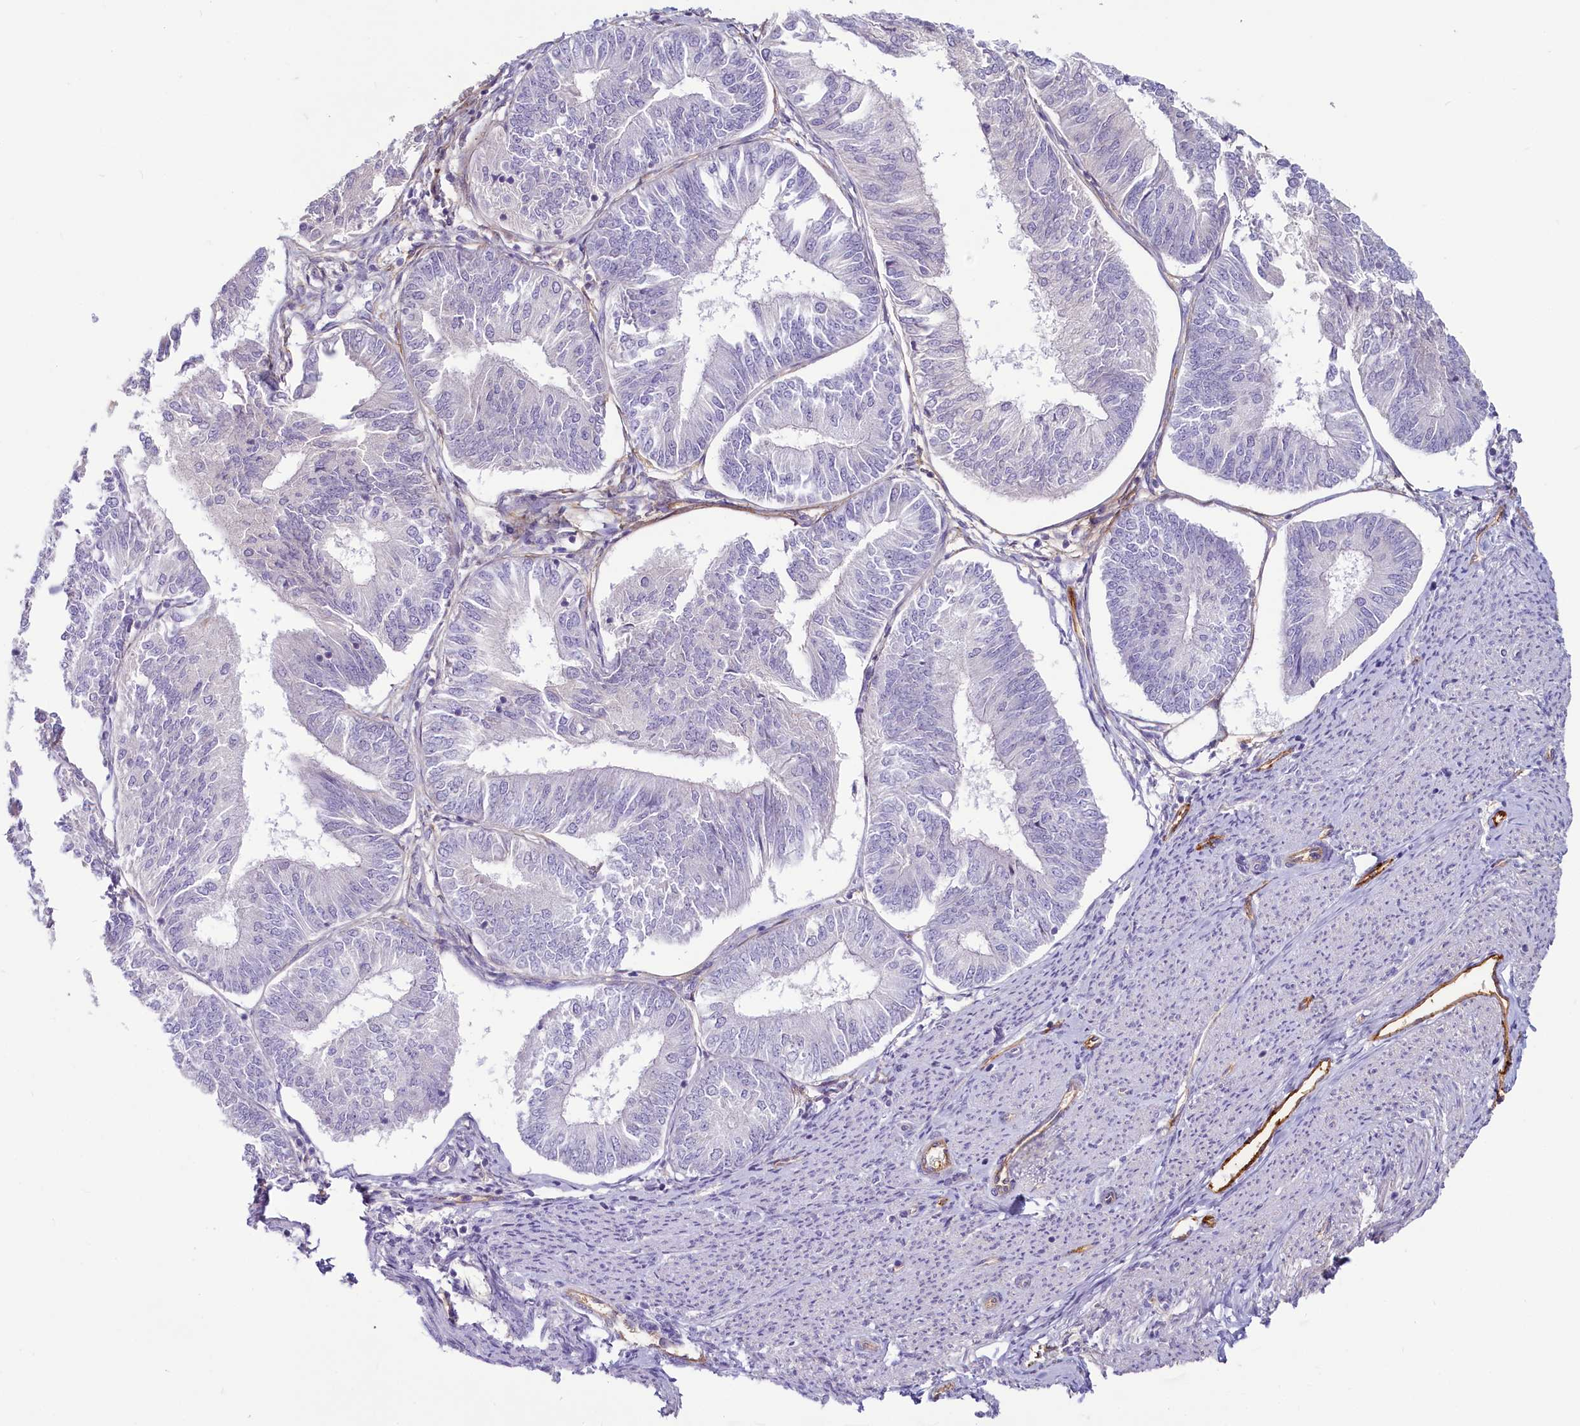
{"staining": {"intensity": "negative", "quantity": "none", "location": "none"}, "tissue": "endometrial cancer", "cell_type": "Tumor cells", "image_type": "cancer", "snomed": [{"axis": "morphology", "description": "Adenocarcinoma, NOS"}, {"axis": "topography", "description": "Endometrium"}], "caption": "A photomicrograph of human endometrial cancer is negative for staining in tumor cells.", "gene": "PROCR", "patient": {"sex": "female", "age": 58}}